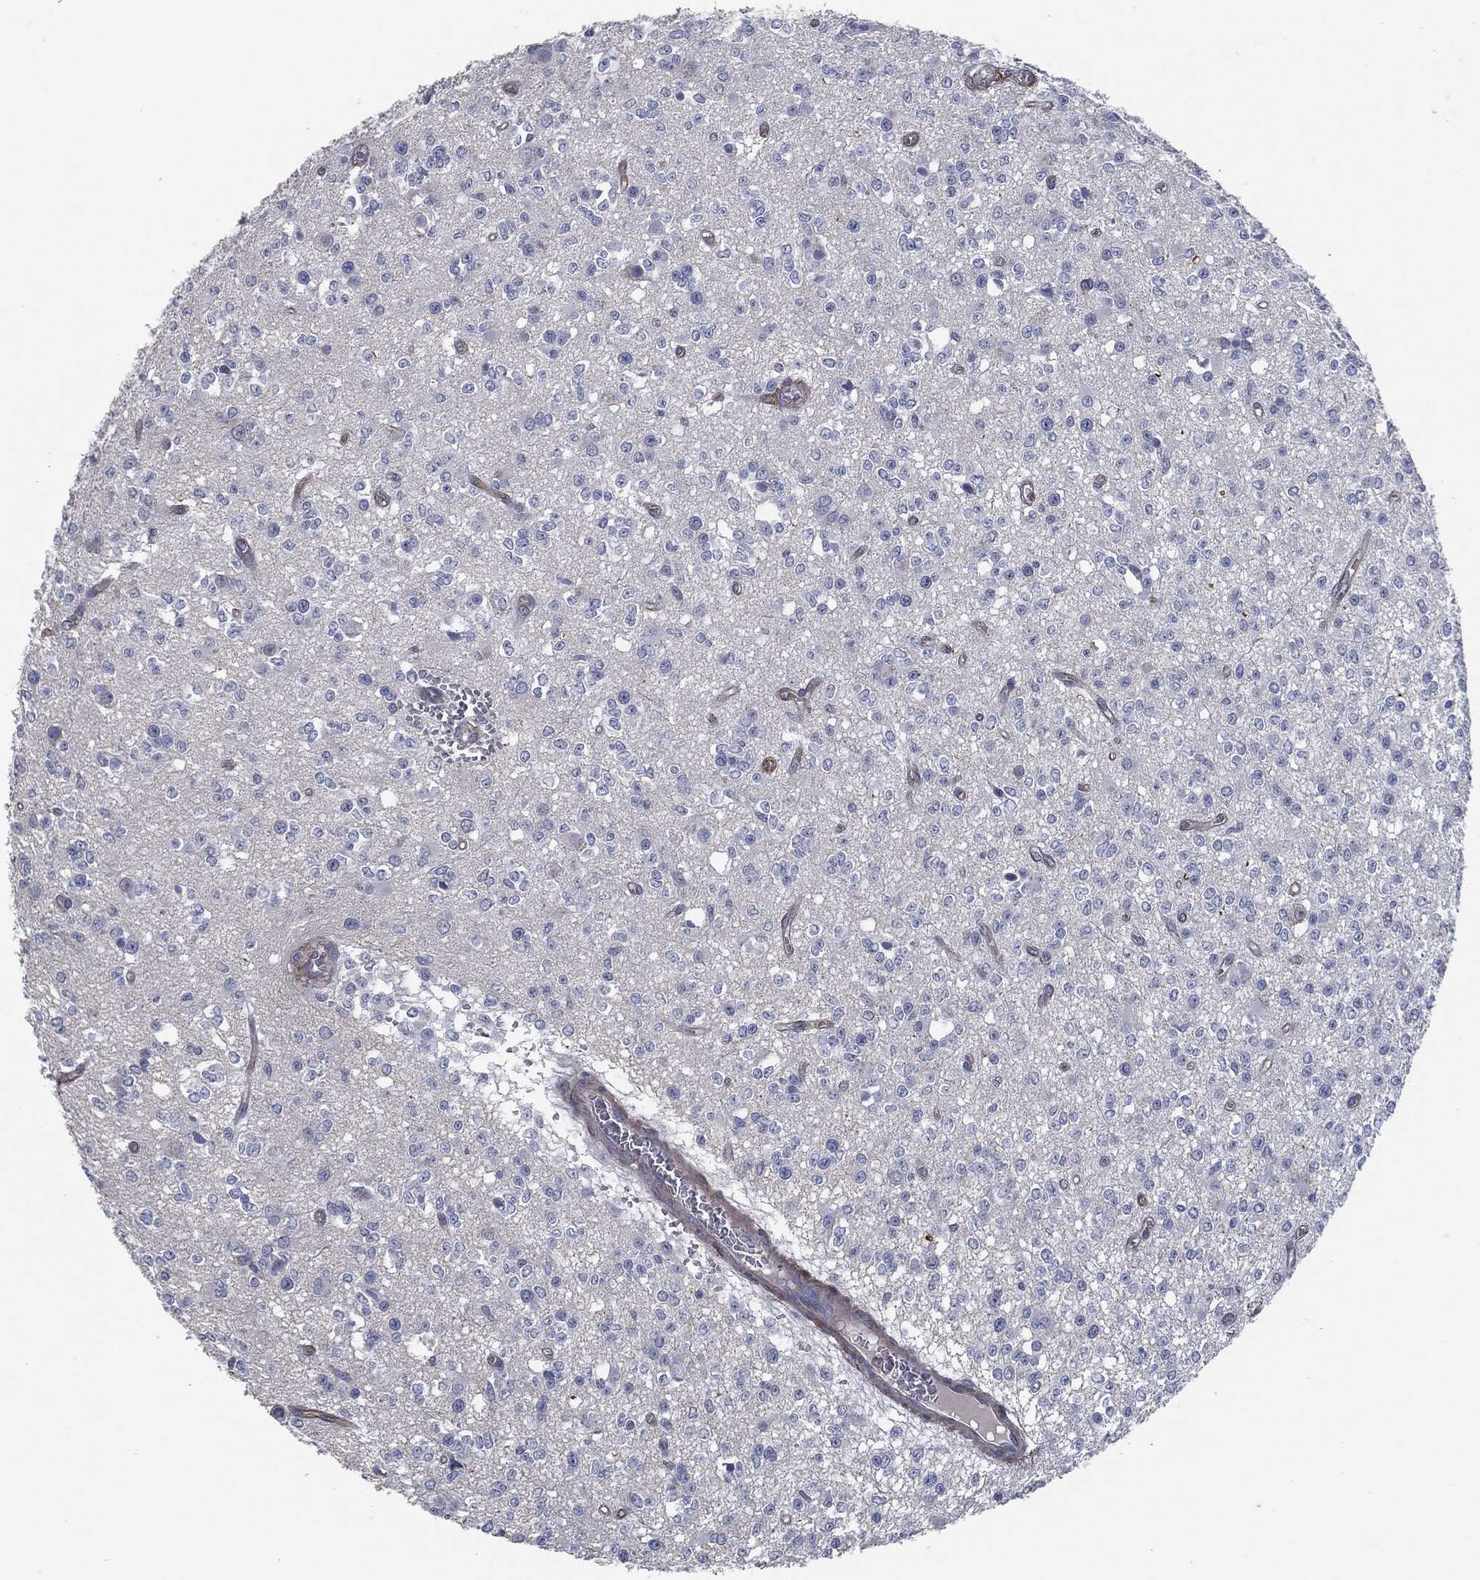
{"staining": {"intensity": "negative", "quantity": "none", "location": "none"}, "tissue": "glioma", "cell_type": "Tumor cells", "image_type": "cancer", "snomed": [{"axis": "morphology", "description": "Glioma, malignant, Low grade"}, {"axis": "topography", "description": "Brain"}], "caption": "A micrograph of glioma stained for a protein displays no brown staining in tumor cells.", "gene": "SVIL", "patient": {"sex": "female", "age": 45}}